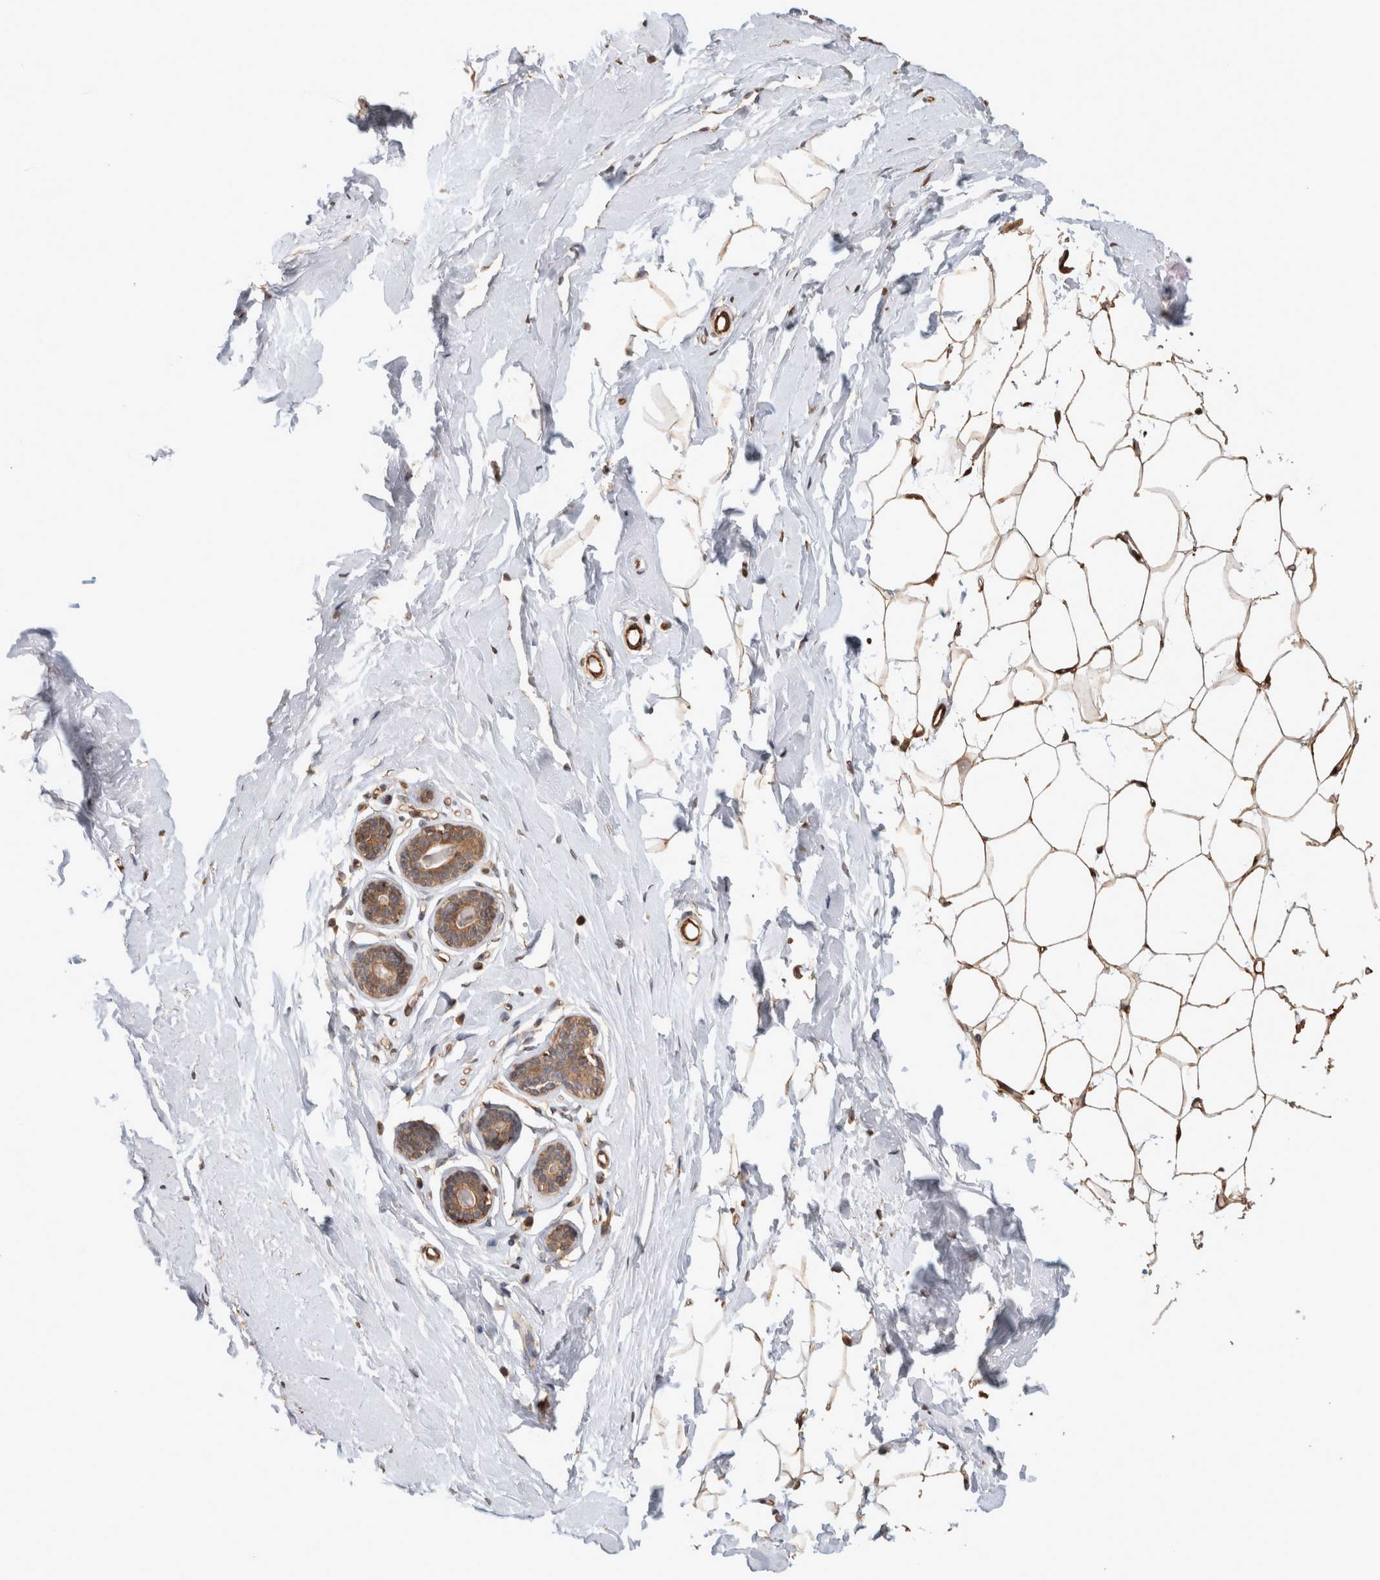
{"staining": {"intensity": "moderate", "quantity": ">75%", "location": "cytoplasmic/membranous,nuclear"}, "tissue": "breast", "cell_type": "Adipocytes", "image_type": "normal", "snomed": [{"axis": "morphology", "description": "Normal tissue, NOS"}, {"axis": "topography", "description": "Breast"}], "caption": "IHC photomicrograph of normal breast: human breast stained using immunohistochemistry shows medium levels of moderate protein expression localized specifically in the cytoplasmic/membranous,nuclear of adipocytes, appearing as a cytoplasmic/membranous,nuclear brown color.", "gene": "CLIP1", "patient": {"sex": "female", "age": 23}}